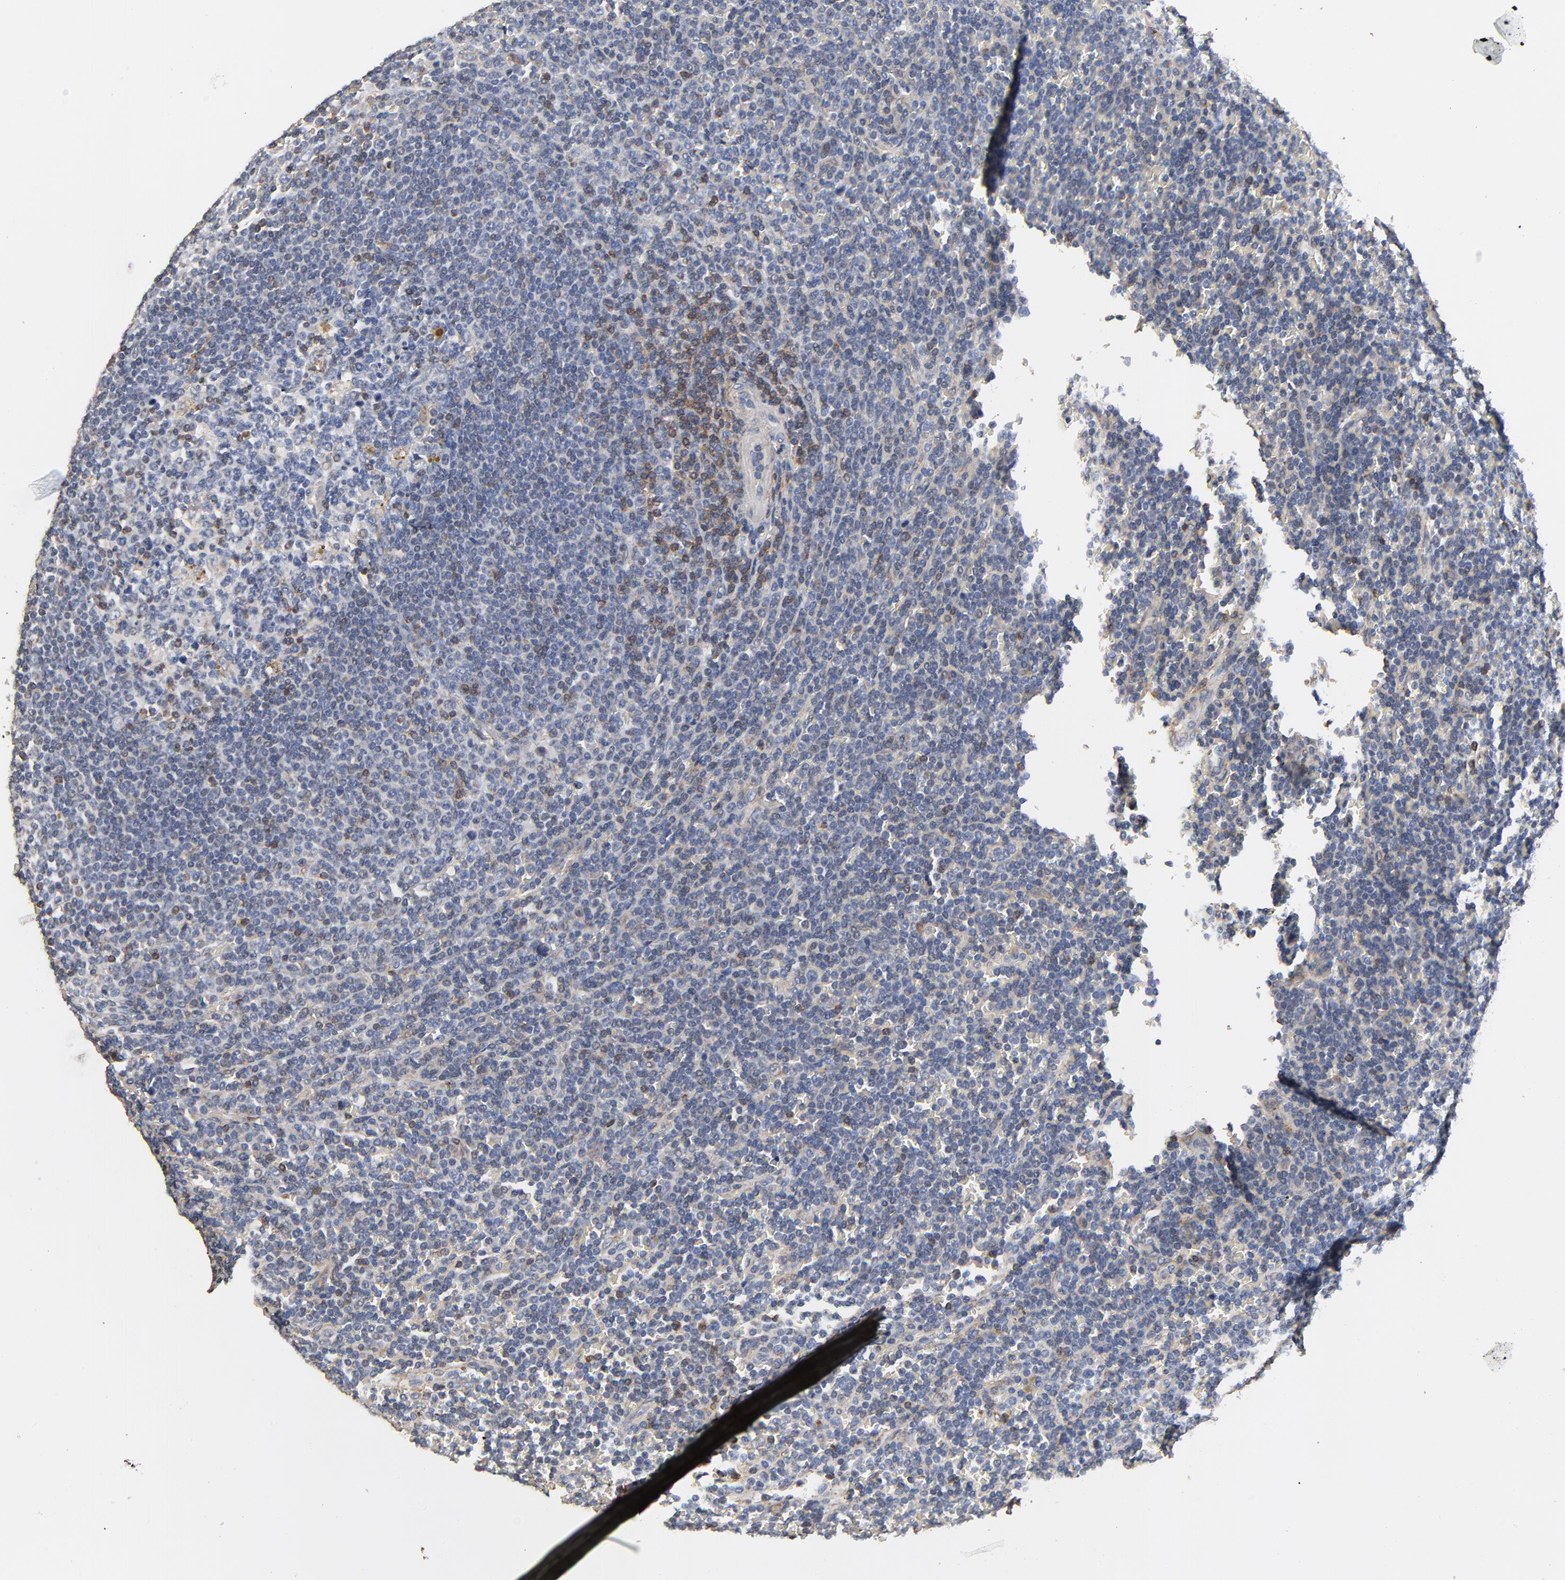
{"staining": {"intensity": "negative", "quantity": "none", "location": "none"}, "tissue": "lymphoma", "cell_type": "Tumor cells", "image_type": "cancer", "snomed": [{"axis": "morphology", "description": "Malignant lymphoma, non-Hodgkin's type, Low grade"}, {"axis": "topography", "description": "Spleen"}], "caption": "Lymphoma was stained to show a protein in brown. There is no significant expression in tumor cells.", "gene": "SKAP1", "patient": {"sex": "male", "age": 80}}